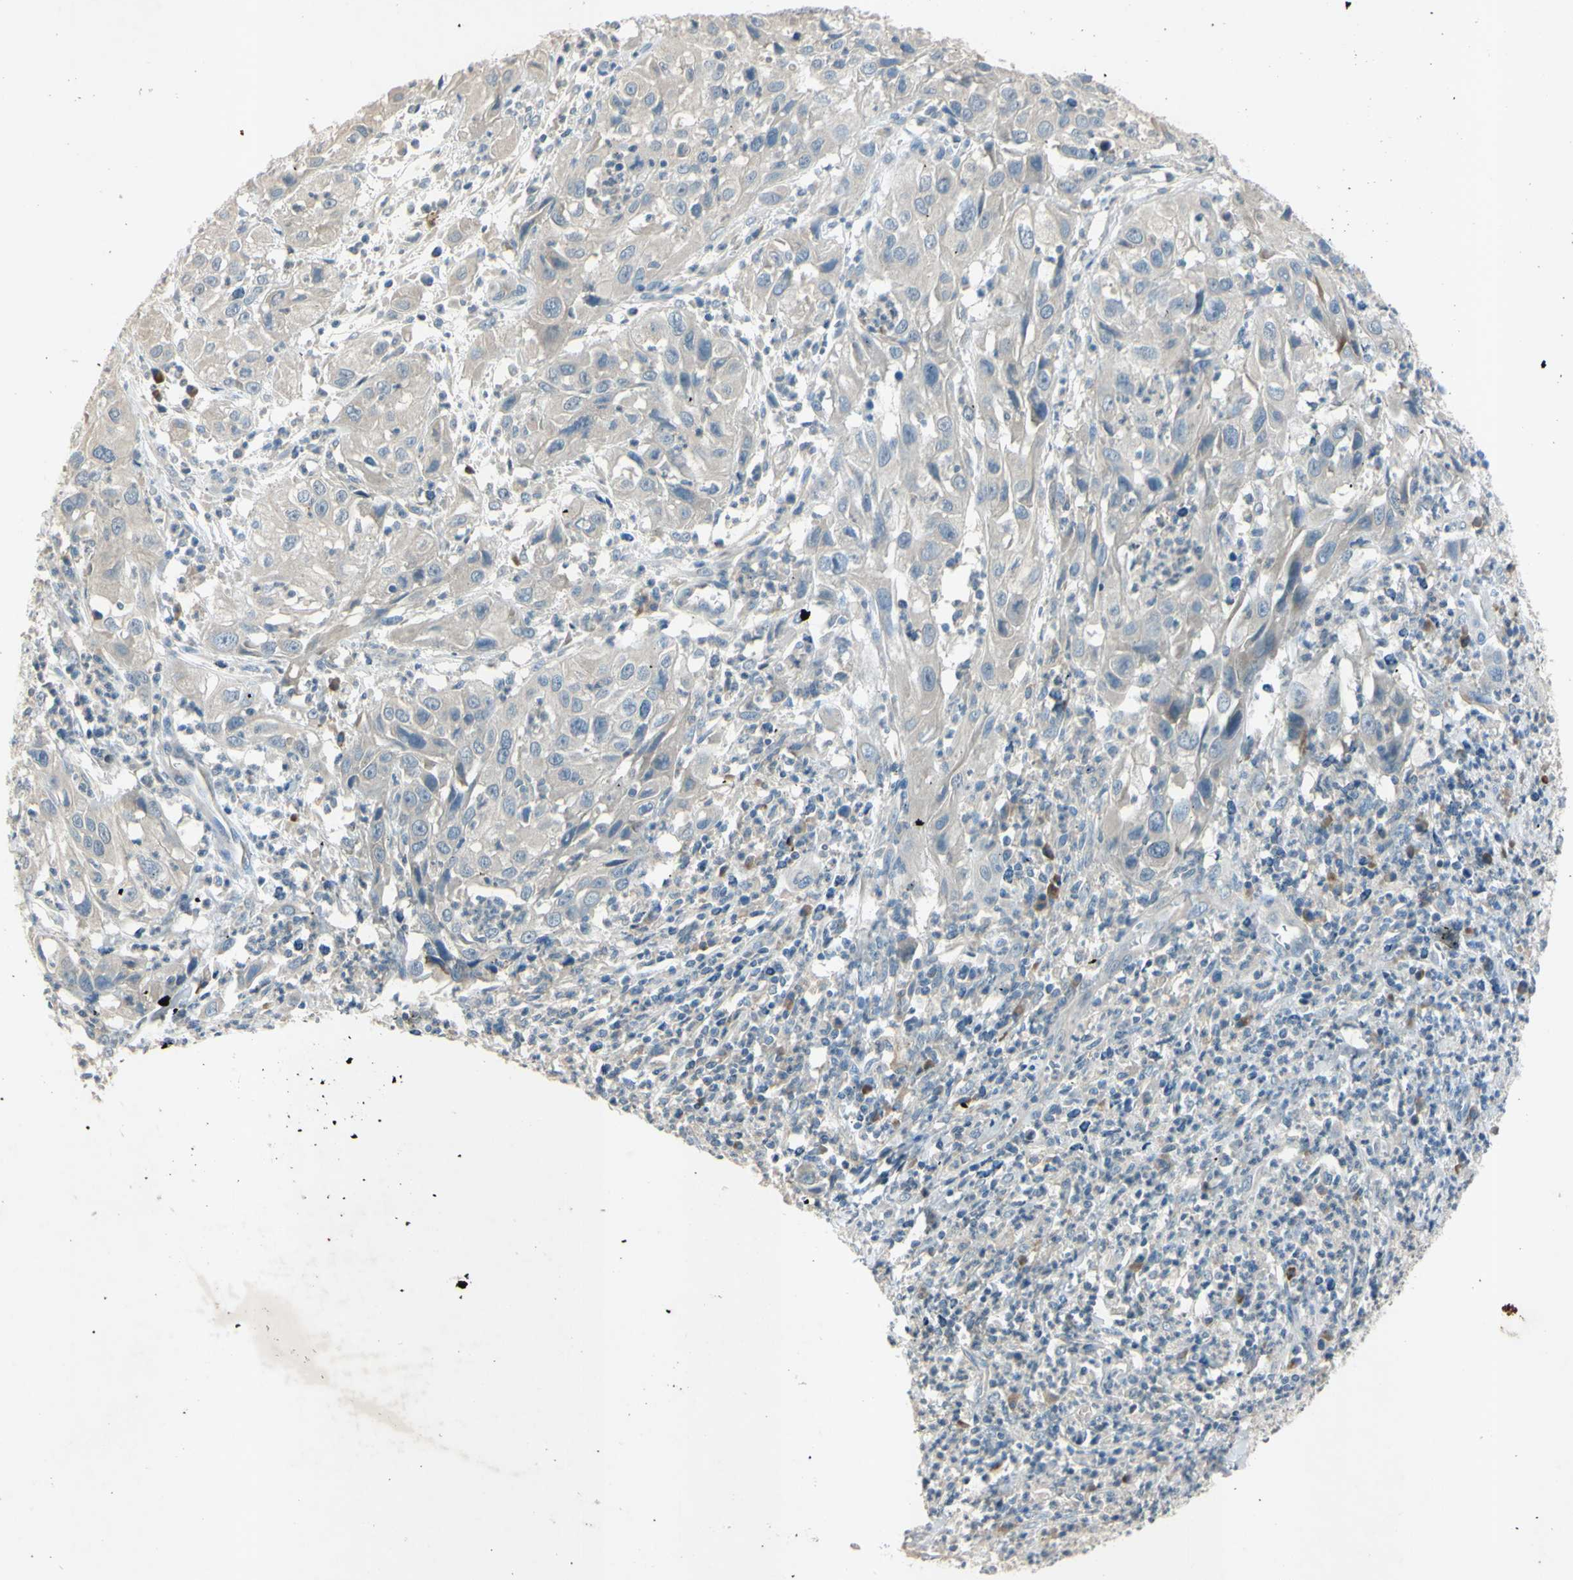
{"staining": {"intensity": "negative", "quantity": "none", "location": "none"}, "tissue": "cervical cancer", "cell_type": "Tumor cells", "image_type": "cancer", "snomed": [{"axis": "morphology", "description": "Squamous cell carcinoma, NOS"}, {"axis": "topography", "description": "Cervix"}], "caption": "A photomicrograph of human cervical squamous cell carcinoma is negative for staining in tumor cells.", "gene": "AATK", "patient": {"sex": "female", "age": 32}}